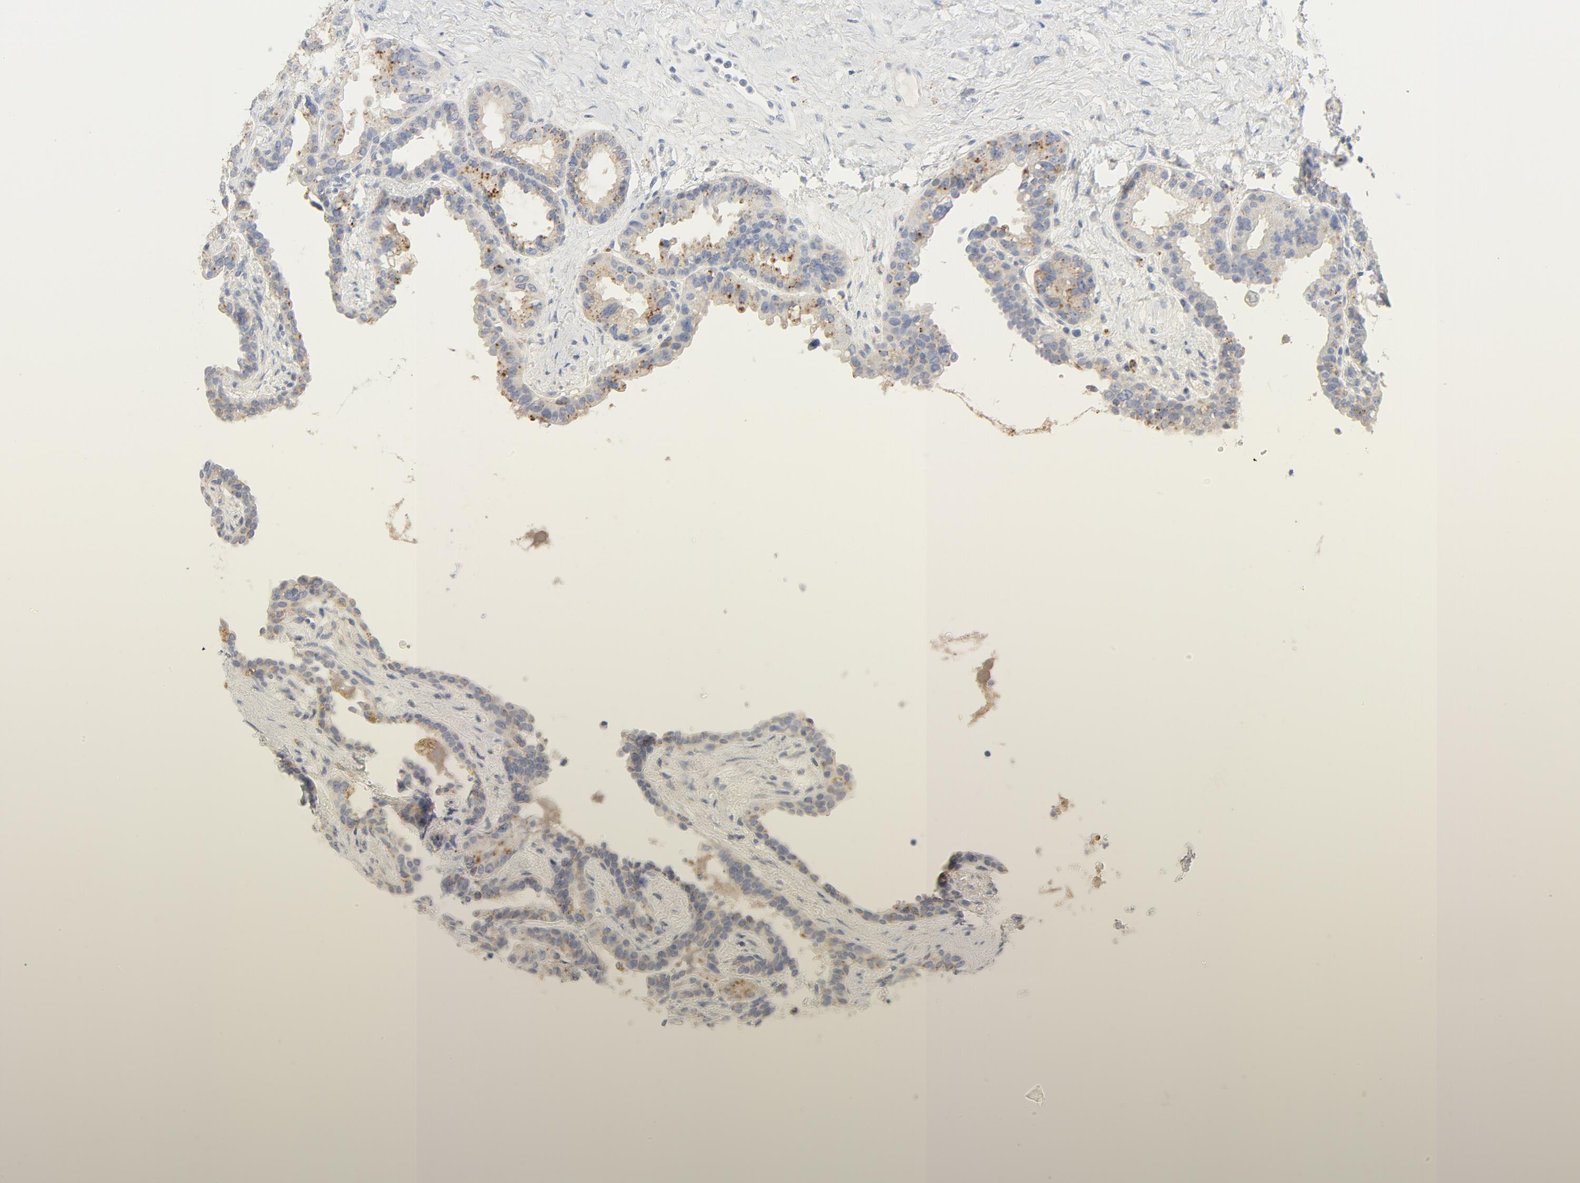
{"staining": {"intensity": "strong", "quantity": ">75%", "location": "cytoplasmic/membranous"}, "tissue": "seminal vesicle", "cell_type": "Glandular cells", "image_type": "normal", "snomed": [{"axis": "morphology", "description": "Normal tissue, NOS"}, {"axis": "topography", "description": "Seminal veicle"}], "caption": "This histopathology image reveals benign seminal vesicle stained with immunohistochemistry to label a protein in brown. The cytoplasmic/membranous of glandular cells show strong positivity for the protein. Nuclei are counter-stained blue.", "gene": "MAGEB17", "patient": {"sex": "male", "age": 61}}